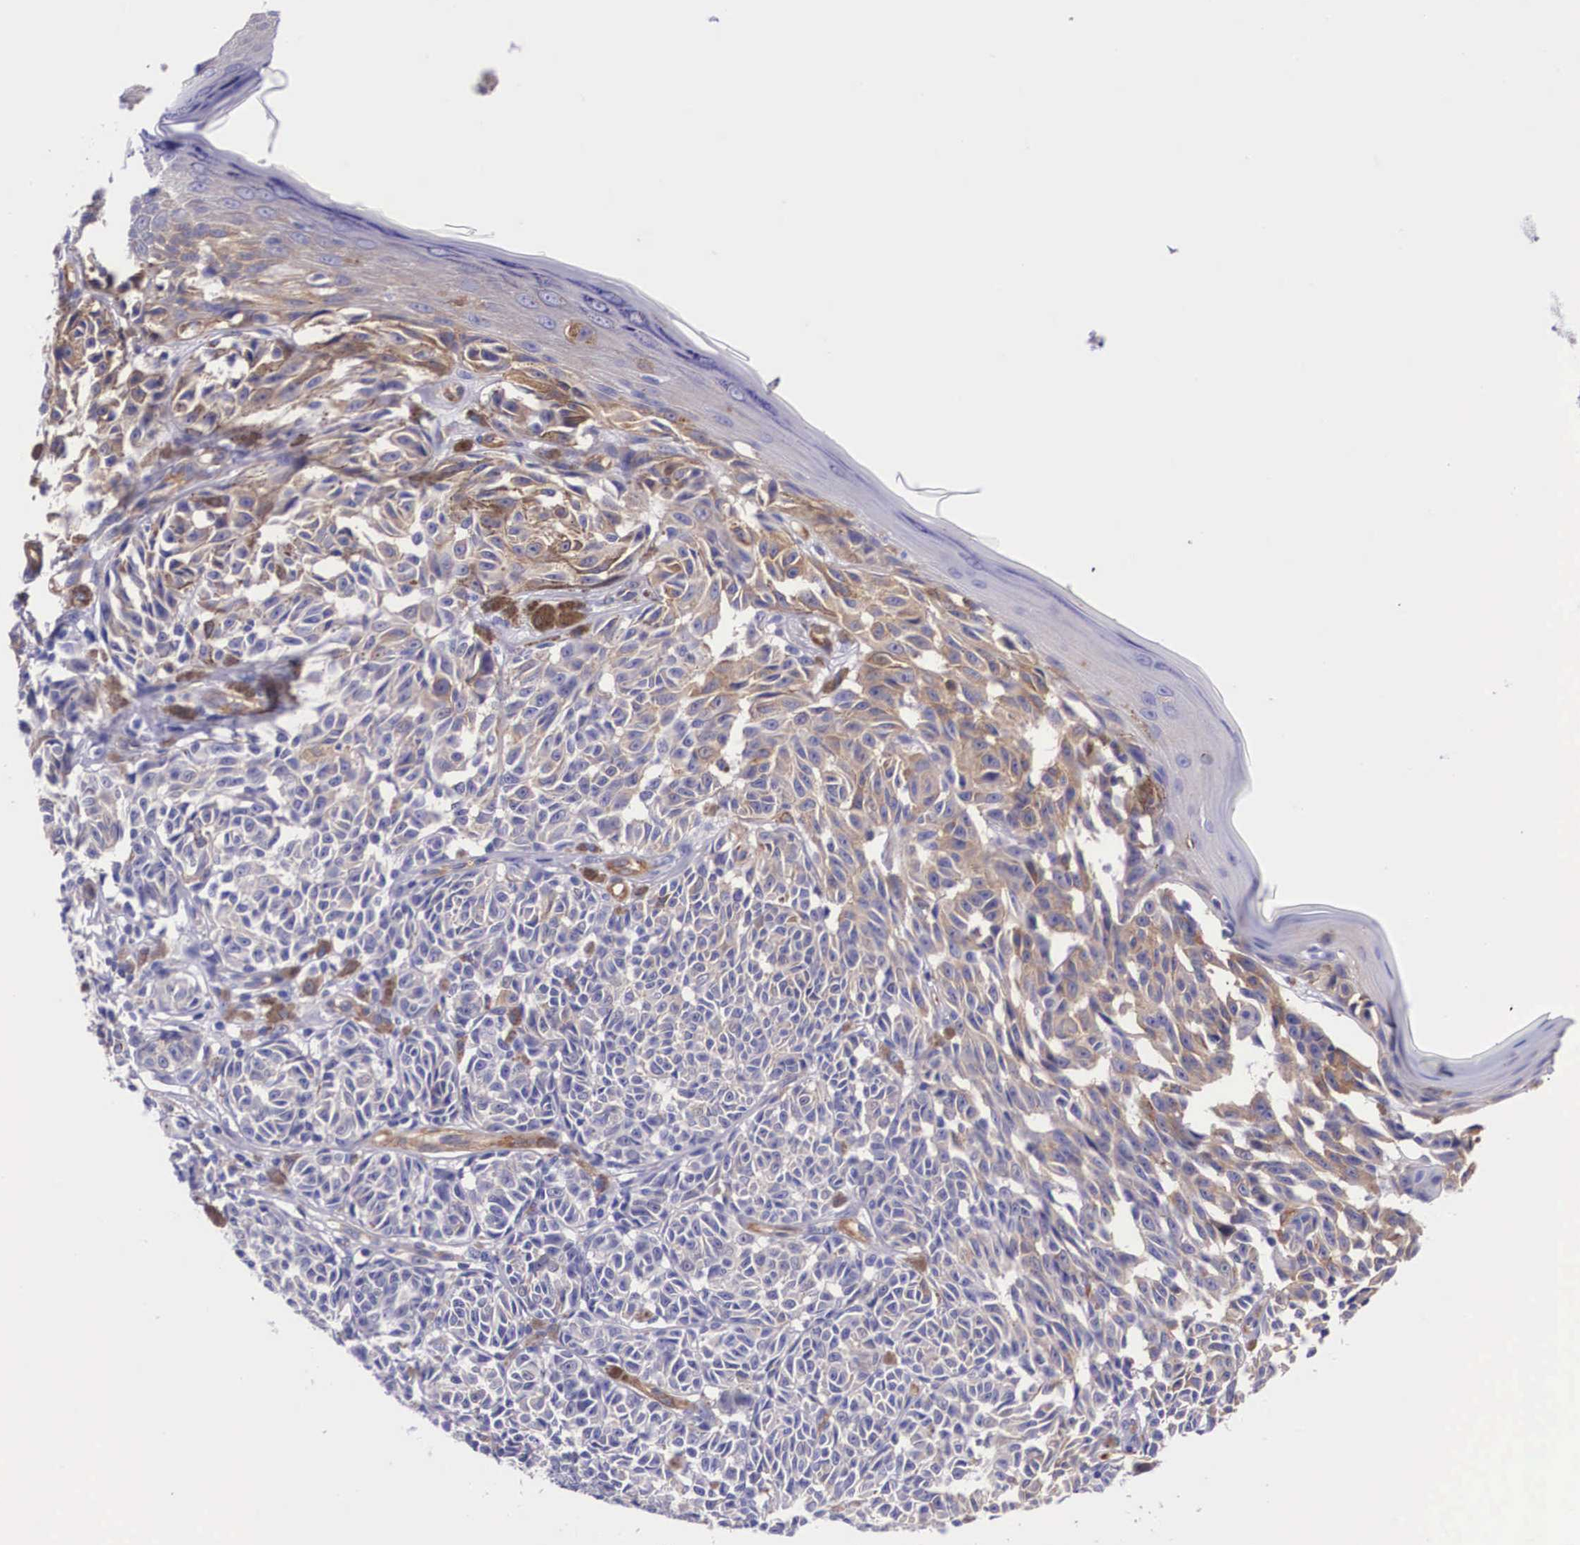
{"staining": {"intensity": "moderate", "quantity": "<25%", "location": "cytoplasmic/membranous"}, "tissue": "melanoma", "cell_type": "Tumor cells", "image_type": "cancer", "snomed": [{"axis": "morphology", "description": "Malignant melanoma, NOS"}, {"axis": "topography", "description": "Skin"}], "caption": "The histopathology image displays immunohistochemical staining of malignant melanoma. There is moderate cytoplasmic/membranous positivity is identified in approximately <25% of tumor cells. The protein is stained brown, and the nuclei are stained in blue (DAB IHC with brightfield microscopy, high magnification).", "gene": "BCAR1", "patient": {"sex": "male", "age": 49}}